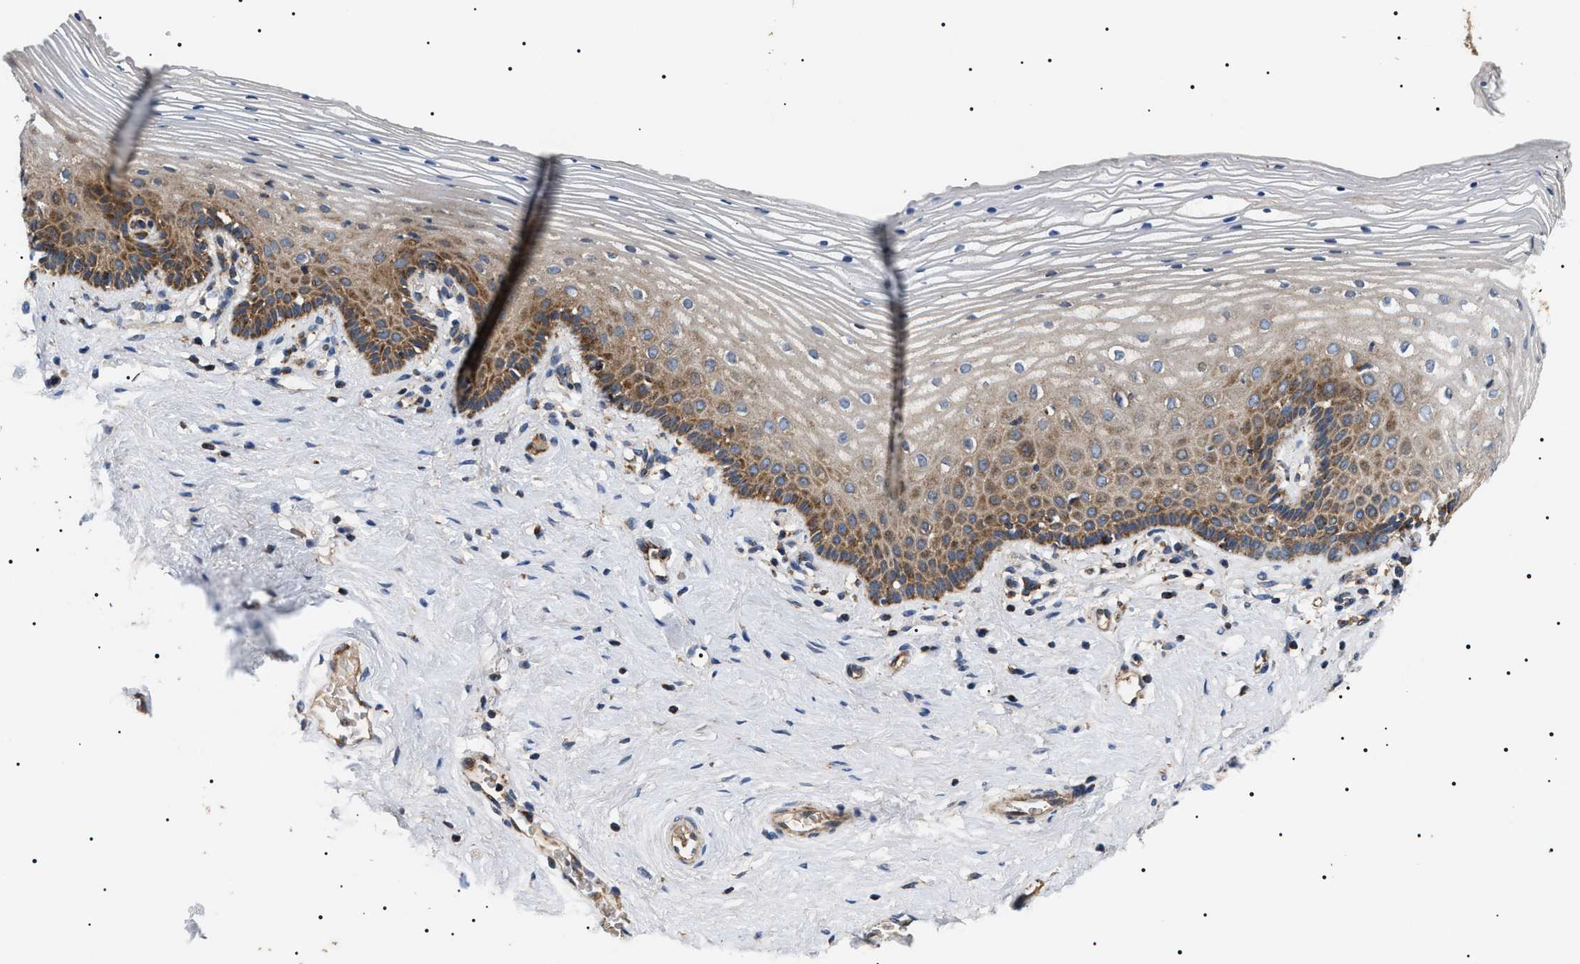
{"staining": {"intensity": "moderate", "quantity": "25%-75%", "location": "cytoplasmic/membranous"}, "tissue": "vagina", "cell_type": "Squamous epithelial cells", "image_type": "normal", "snomed": [{"axis": "morphology", "description": "Normal tissue, NOS"}, {"axis": "topography", "description": "Vagina"}], "caption": "Immunohistochemistry (IHC) of unremarkable human vagina exhibits medium levels of moderate cytoplasmic/membranous expression in about 25%-75% of squamous epithelial cells.", "gene": "OXSM", "patient": {"sex": "female", "age": 32}}